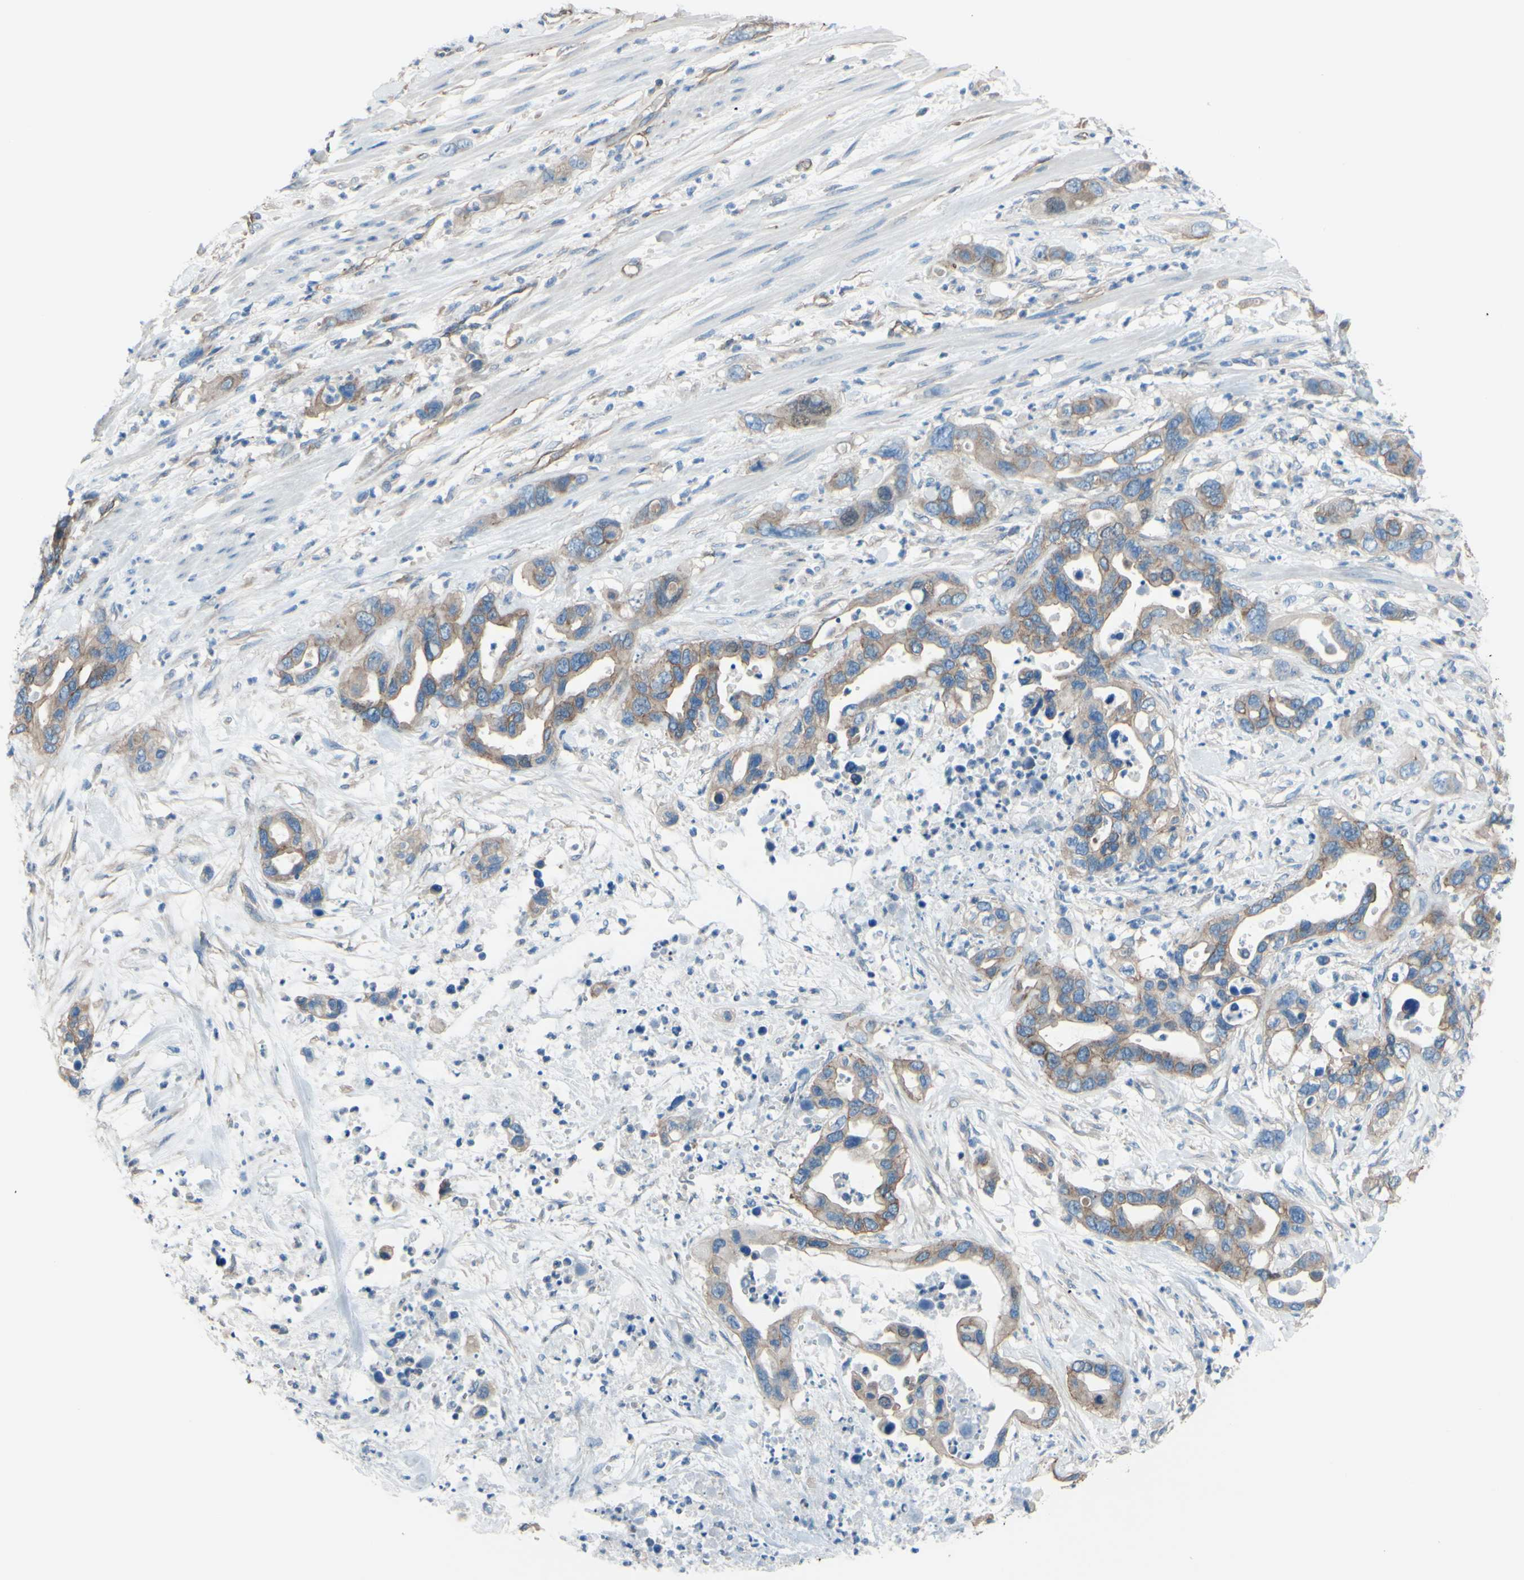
{"staining": {"intensity": "weak", "quantity": ">75%", "location": "cytoplasmic/membranous"}, "tissue": "pancreatic cancer", "cell_type": "Tumor cells", "image_type": "cancer", "snomed": [{"axis": "morphology", "description": "Adenocarcinoma, NOS"}, {"axis": "topography", "description": "Pancreas"}], "caption": "Brown immunohistochemical staining in human pancreatic cancer shows weak cytoplasmic/membranous expression in about >75% of tumor cells.", "gene": "ADD1", "patient": {"sex": "female", "age": 71}}